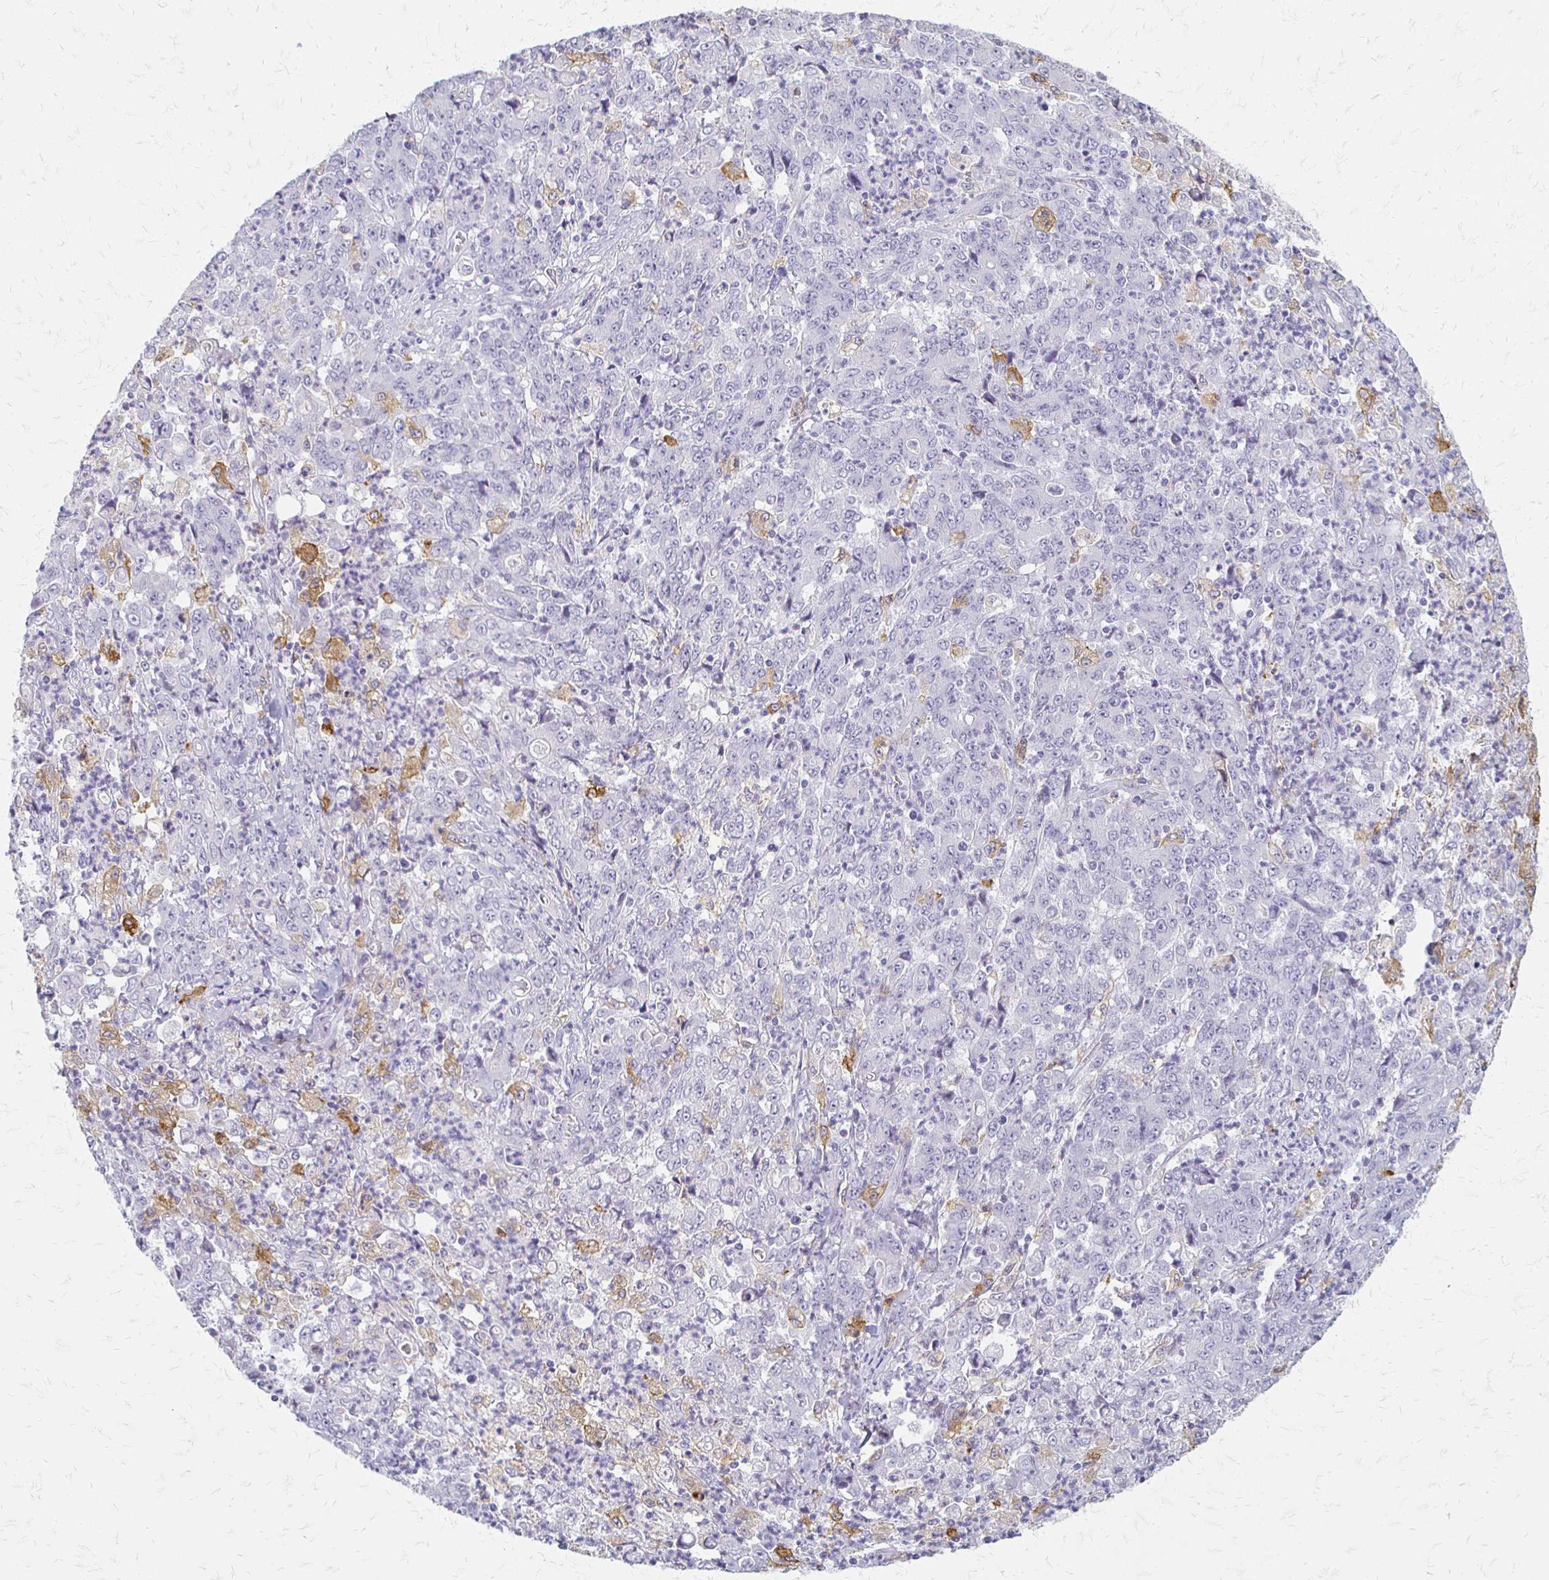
{"staining": {"intensity": "negative", "quantity": "none", "location": "none"}, "tissue": "stomach cancer", "cell_type": "Tumor cells", "image_type": "cancer", "snomed": [{"axis": "morphology", "description": "Adenocarcinoma, NOS"}, {"axis": "topography", "description": "Stomach, lower"}], "caption": "Image shows no significant protein expression in tumor cells of stomach adenocarcinoma.", "gene": "ACP5", "patient": {"sex": "female", "age": 71}}